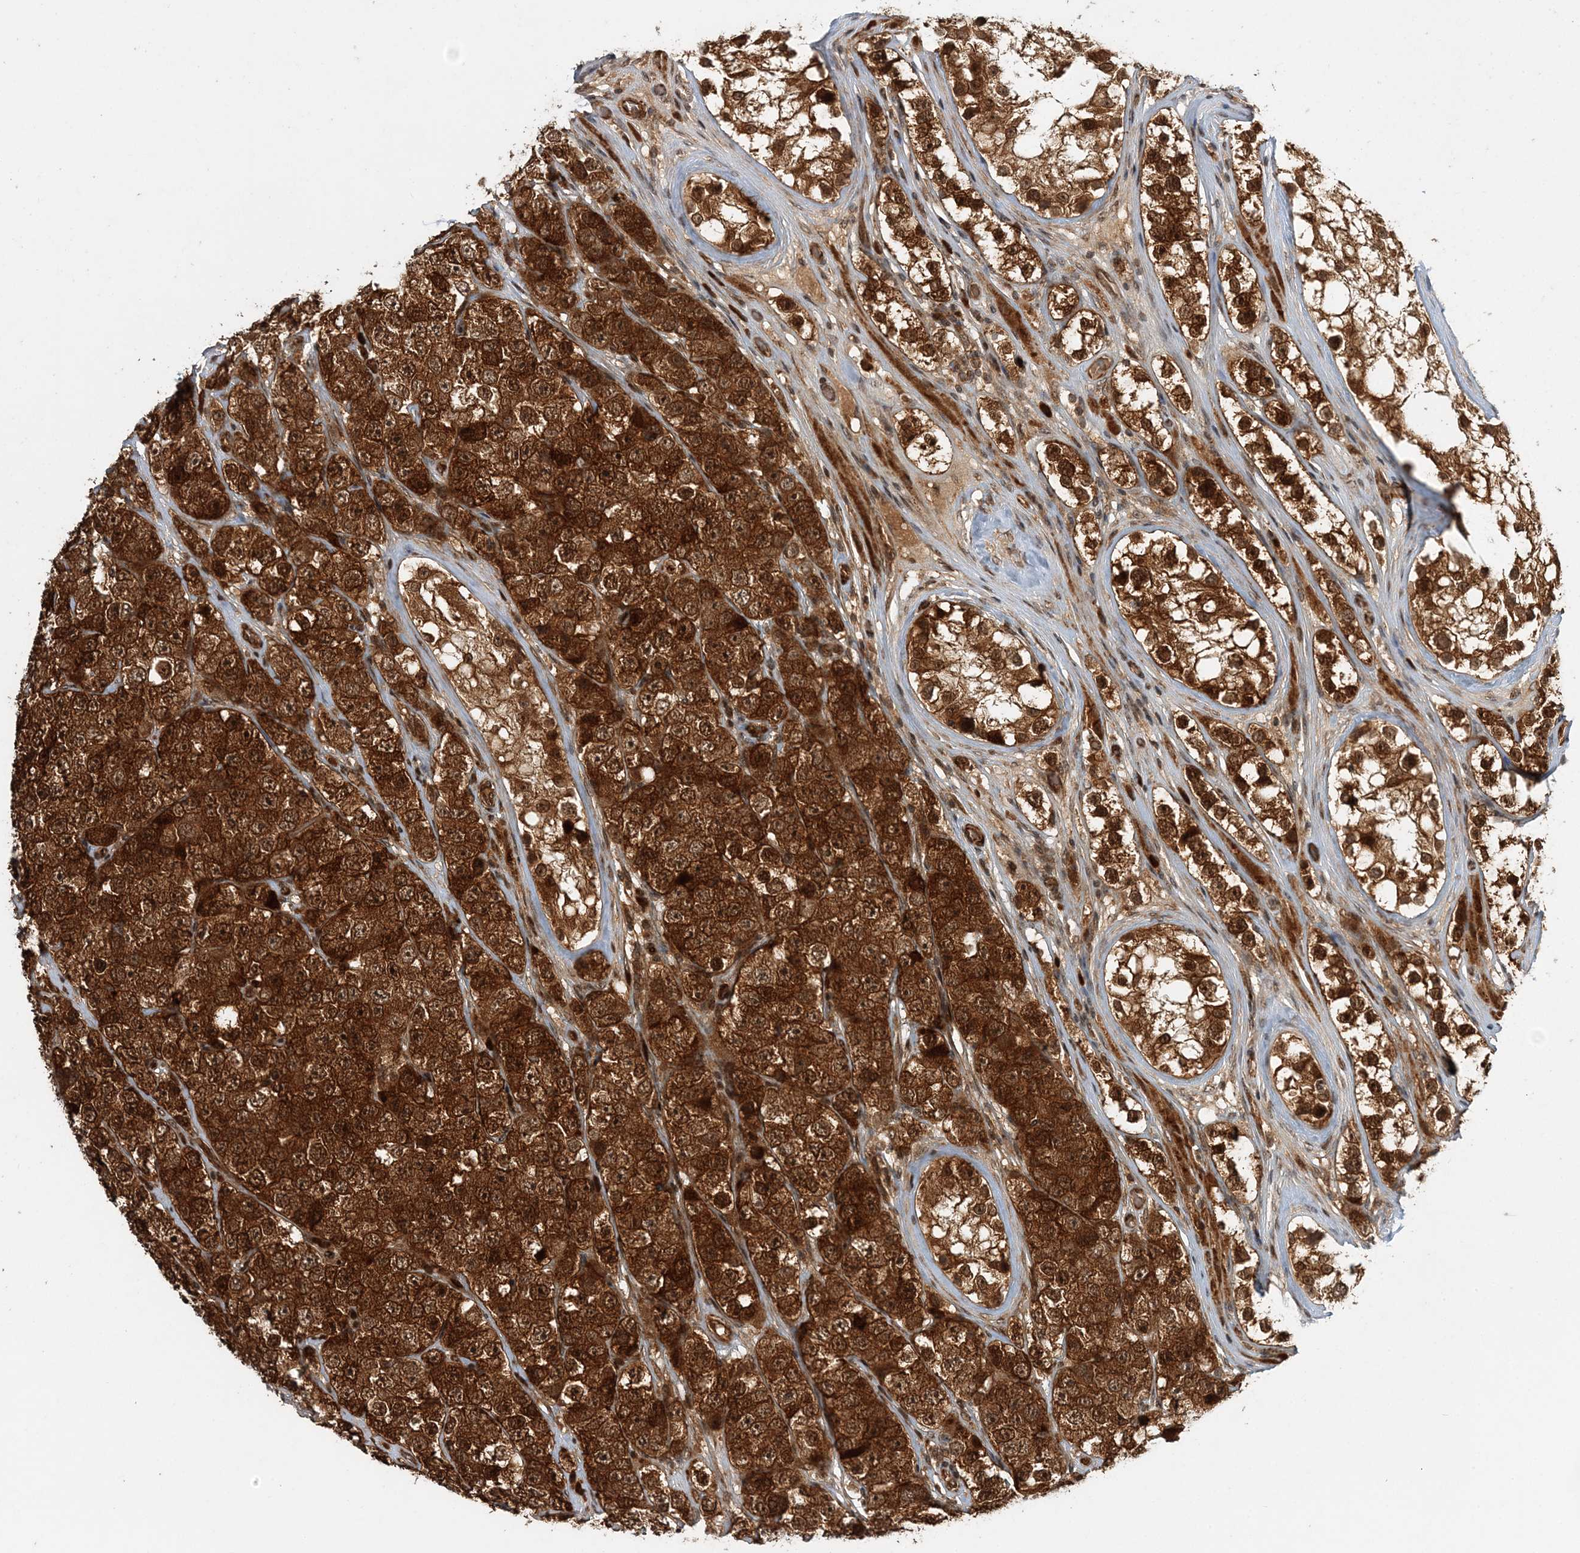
{"staining": {"intensity": "strong", "quantity": ">75%", "location": "cytoplasmic/membranous,nuclear"}, "tissue": "testis cancer", "cell_type": "Tumor cells", "image_type": "cancer", "snomed": [{"axis": "morphology", "description": "Seminoma, NOS"}, {"axis": "topography", "description": "Testis"}], "caption": "Testis cancer (seminoma) tissue shows strong cytoplasmic/membranous and nuclear positivity in about >75% of tumor cells, visualized by immunohistochemistry. (IHC, brightfield microscopy, high magnification).", "gene": "UBTD2", "patient": {"sex": "male", "age": 28}}